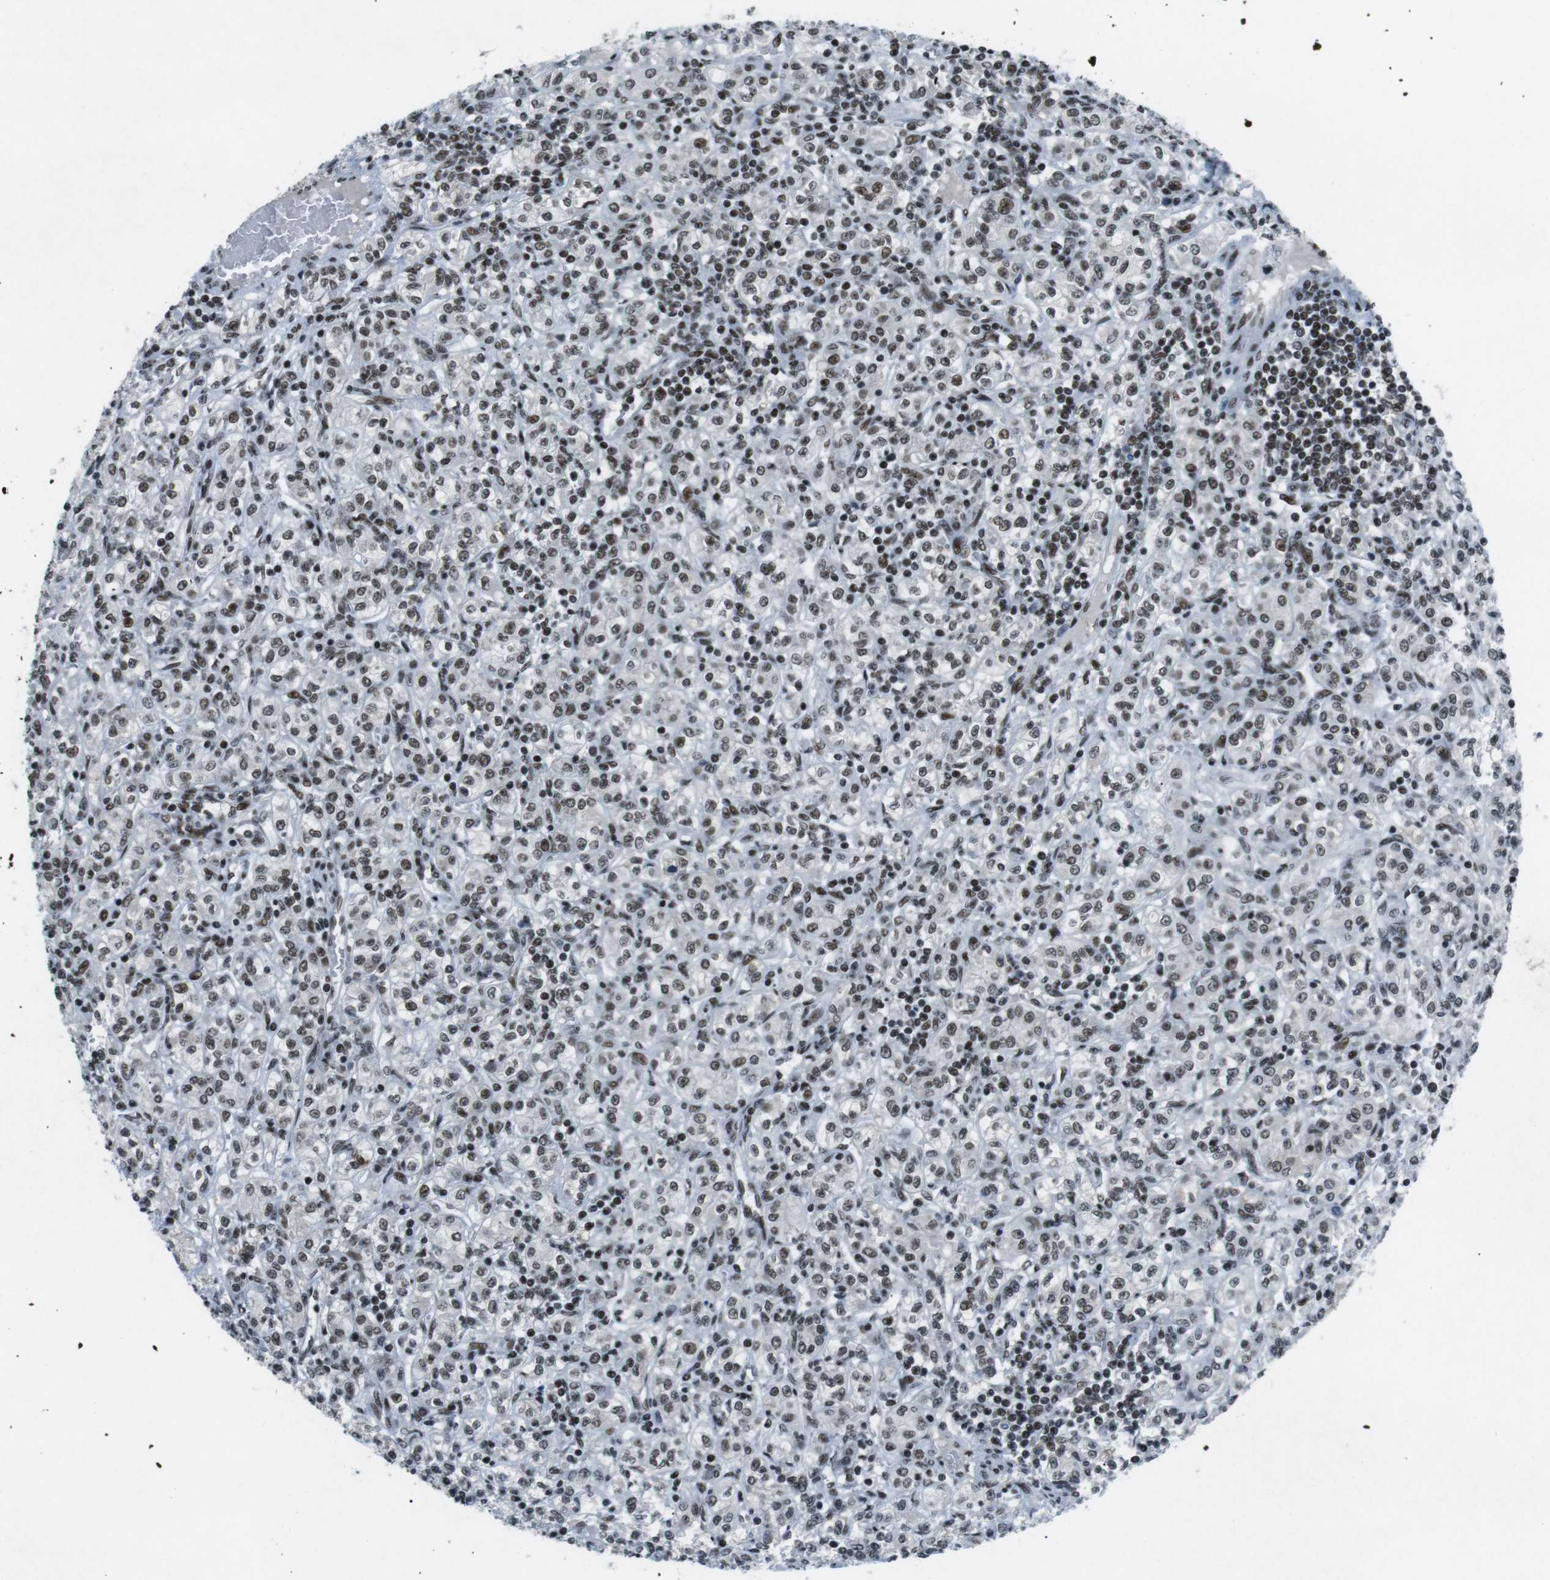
{"staining": {"intensity": "strong", "quantity": ">75%", "location": "nuclear"}, "tissue": "renal cancer", "cell_type": "Tumor cells", "image_type": "cancer", "snomed": [{"axis": "morphology", "description": "Adenocarcinoma, NOS"}, {"axis": "topography", "description": "Kidney"}], "caption": "Human adenocarcinoma (renal) stained for a protein (brown) shows strong nuclear positive positivity in approximately >75% of tumor cells.", "gene": "TAF1", "patient": {"sex": "male", "age": 77}}